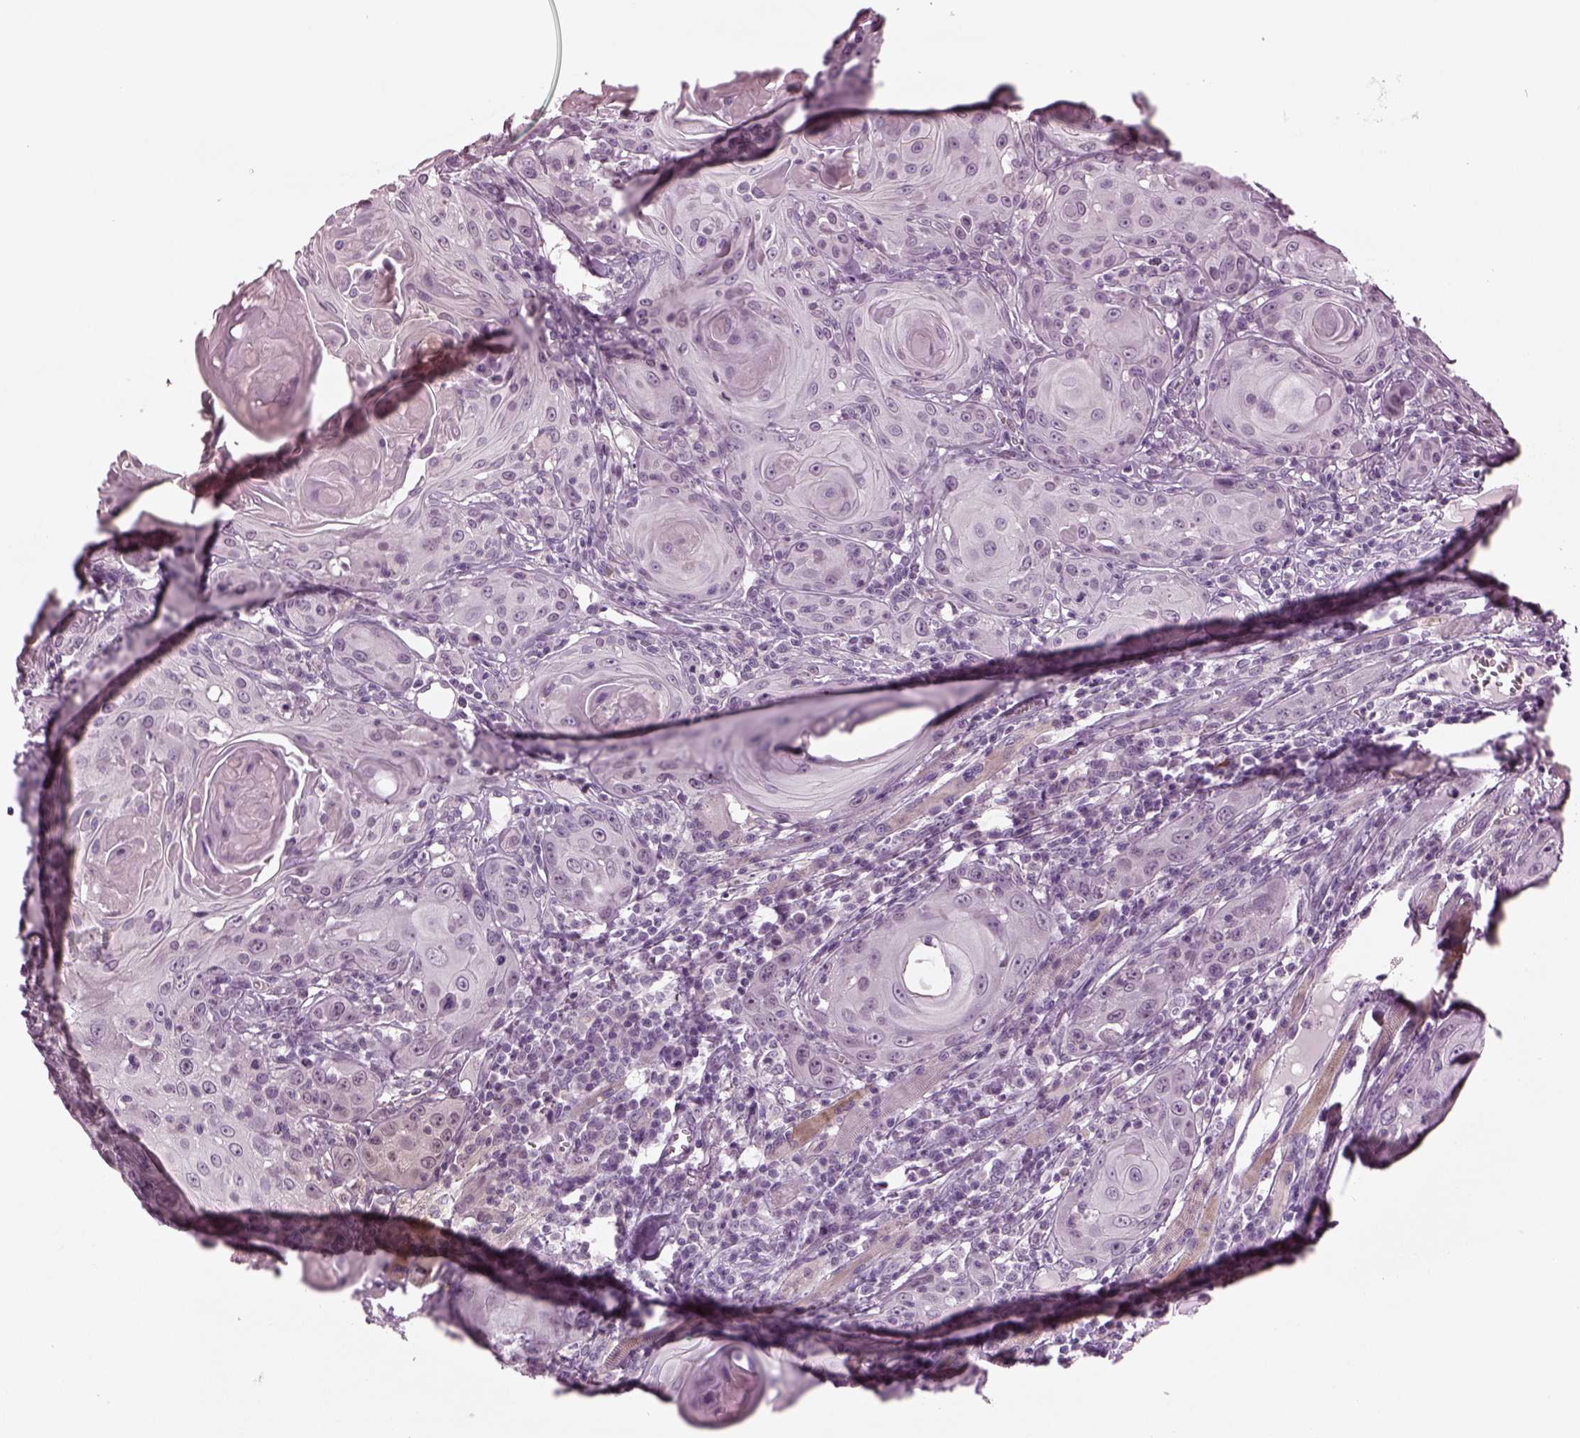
{"staining": {"intensity": "negative", "quantity": "none", "location": "none"}, "tissue": "head and neck cancer", "cell_type": "Tumor cells", "image_type": "cancer", "snomed": [{"axis": "morphology", "description": "Squamous cell carcinoma, NOS"}, {"axis": "topography", "description": "Head-Neck"}], "caption": "IHC of head and neck cancer (squamous cell carcinoma) reveals no expression in tumor cells.", "gene": "SLC6A17", "patient": {"sex": "female", "age": 80}}